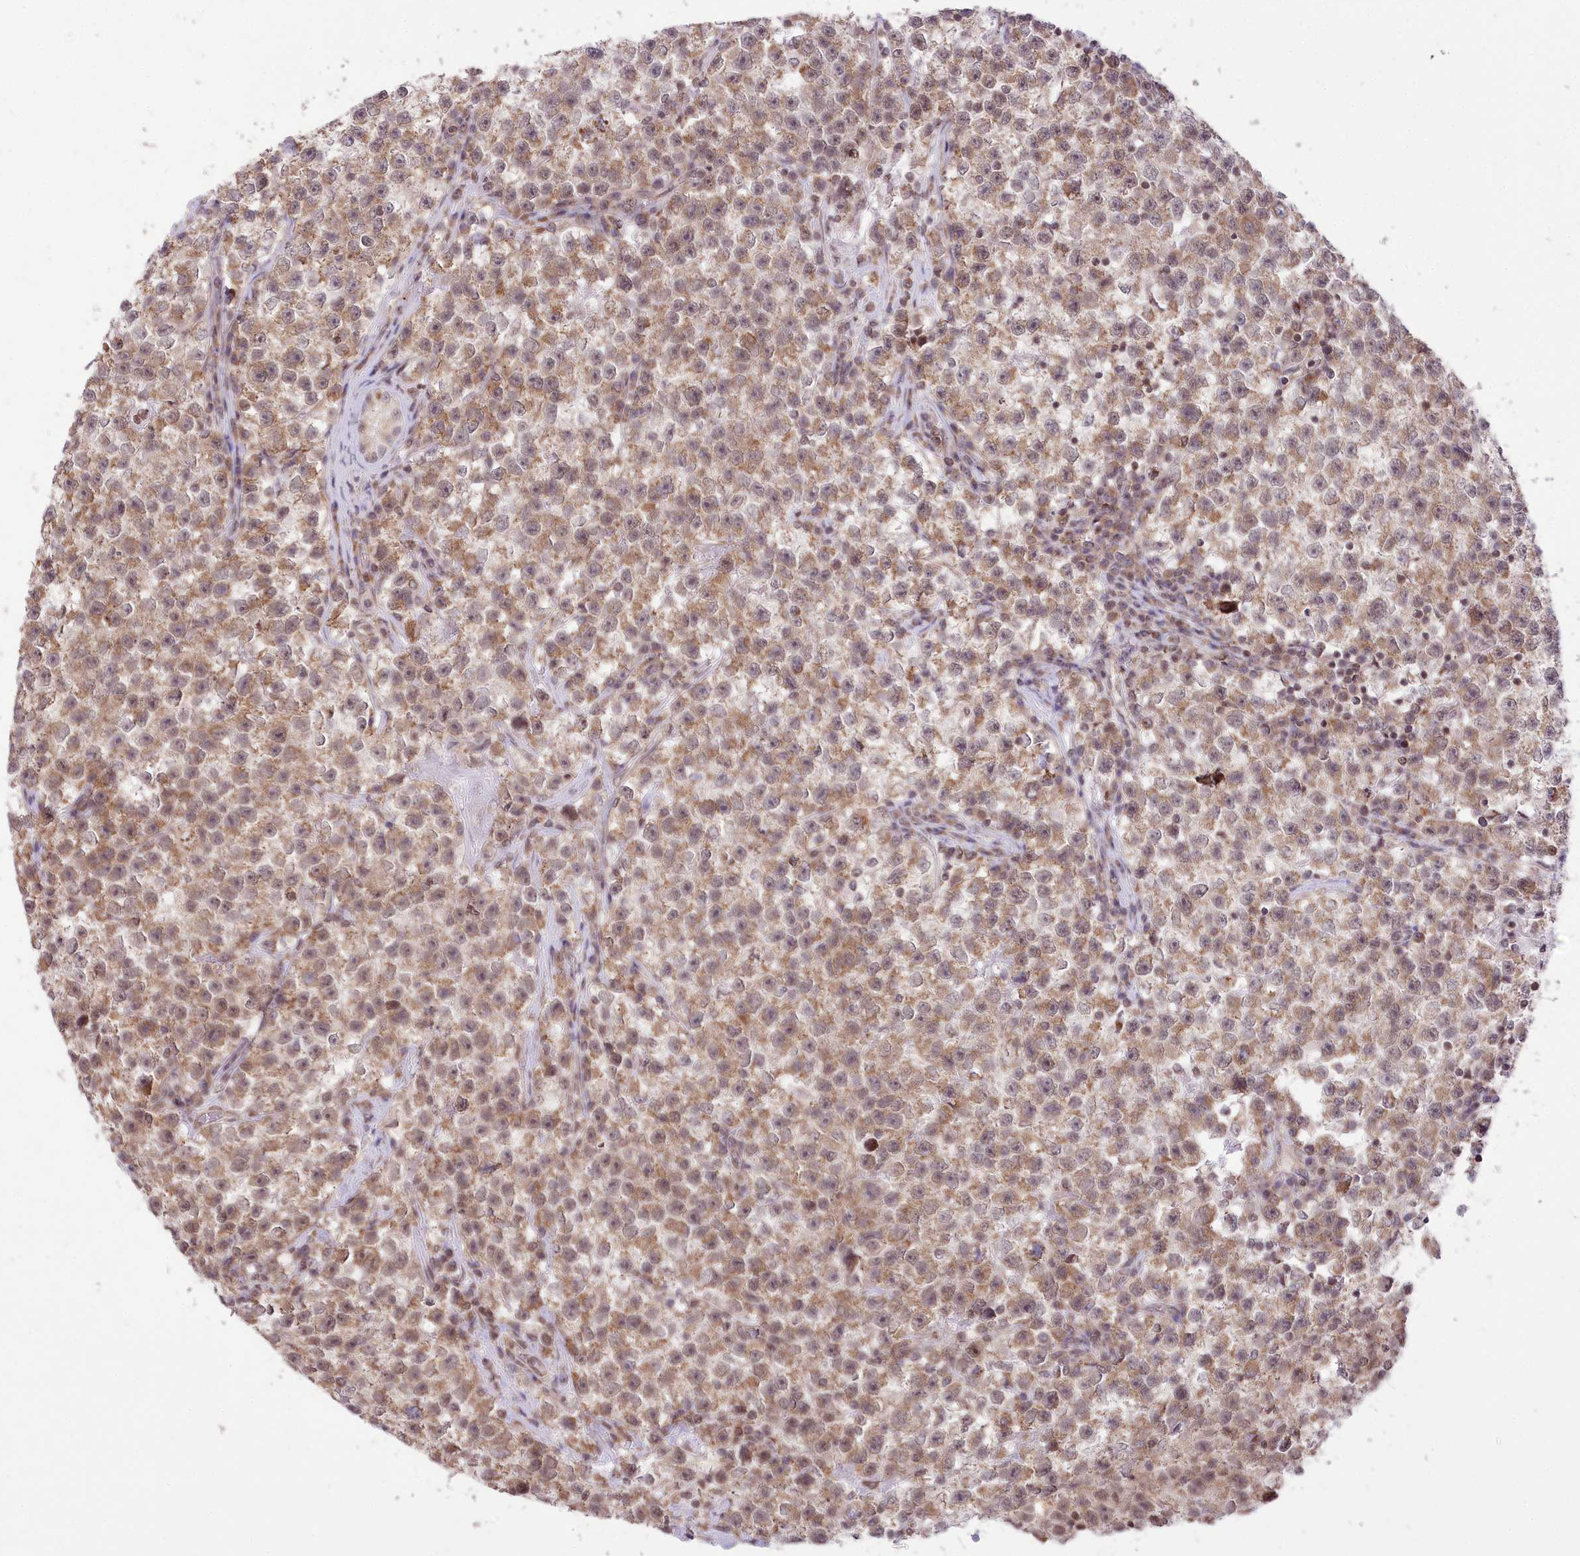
{"staining": {"intensity": "moderate", "quantity": ">75%", "location": "cytoplasmic/membranous"}, "tissue": "testis cancer", "cell_type": "Tumor cells", "image_type": "cancer", "snomed": [{"axis": "morphology", "description": "Seminoma, NOS"}, {"axis": "topography", "description": "Testis"}], "caption": "DAB immunohistochemical staining of human testis seminoma reveals moderate cytoplasmic/membranous protein staining in approximately >75% of tumor cells.", "gene": "ZMAT2", "patient": {"sex": "male", "age": 22}}